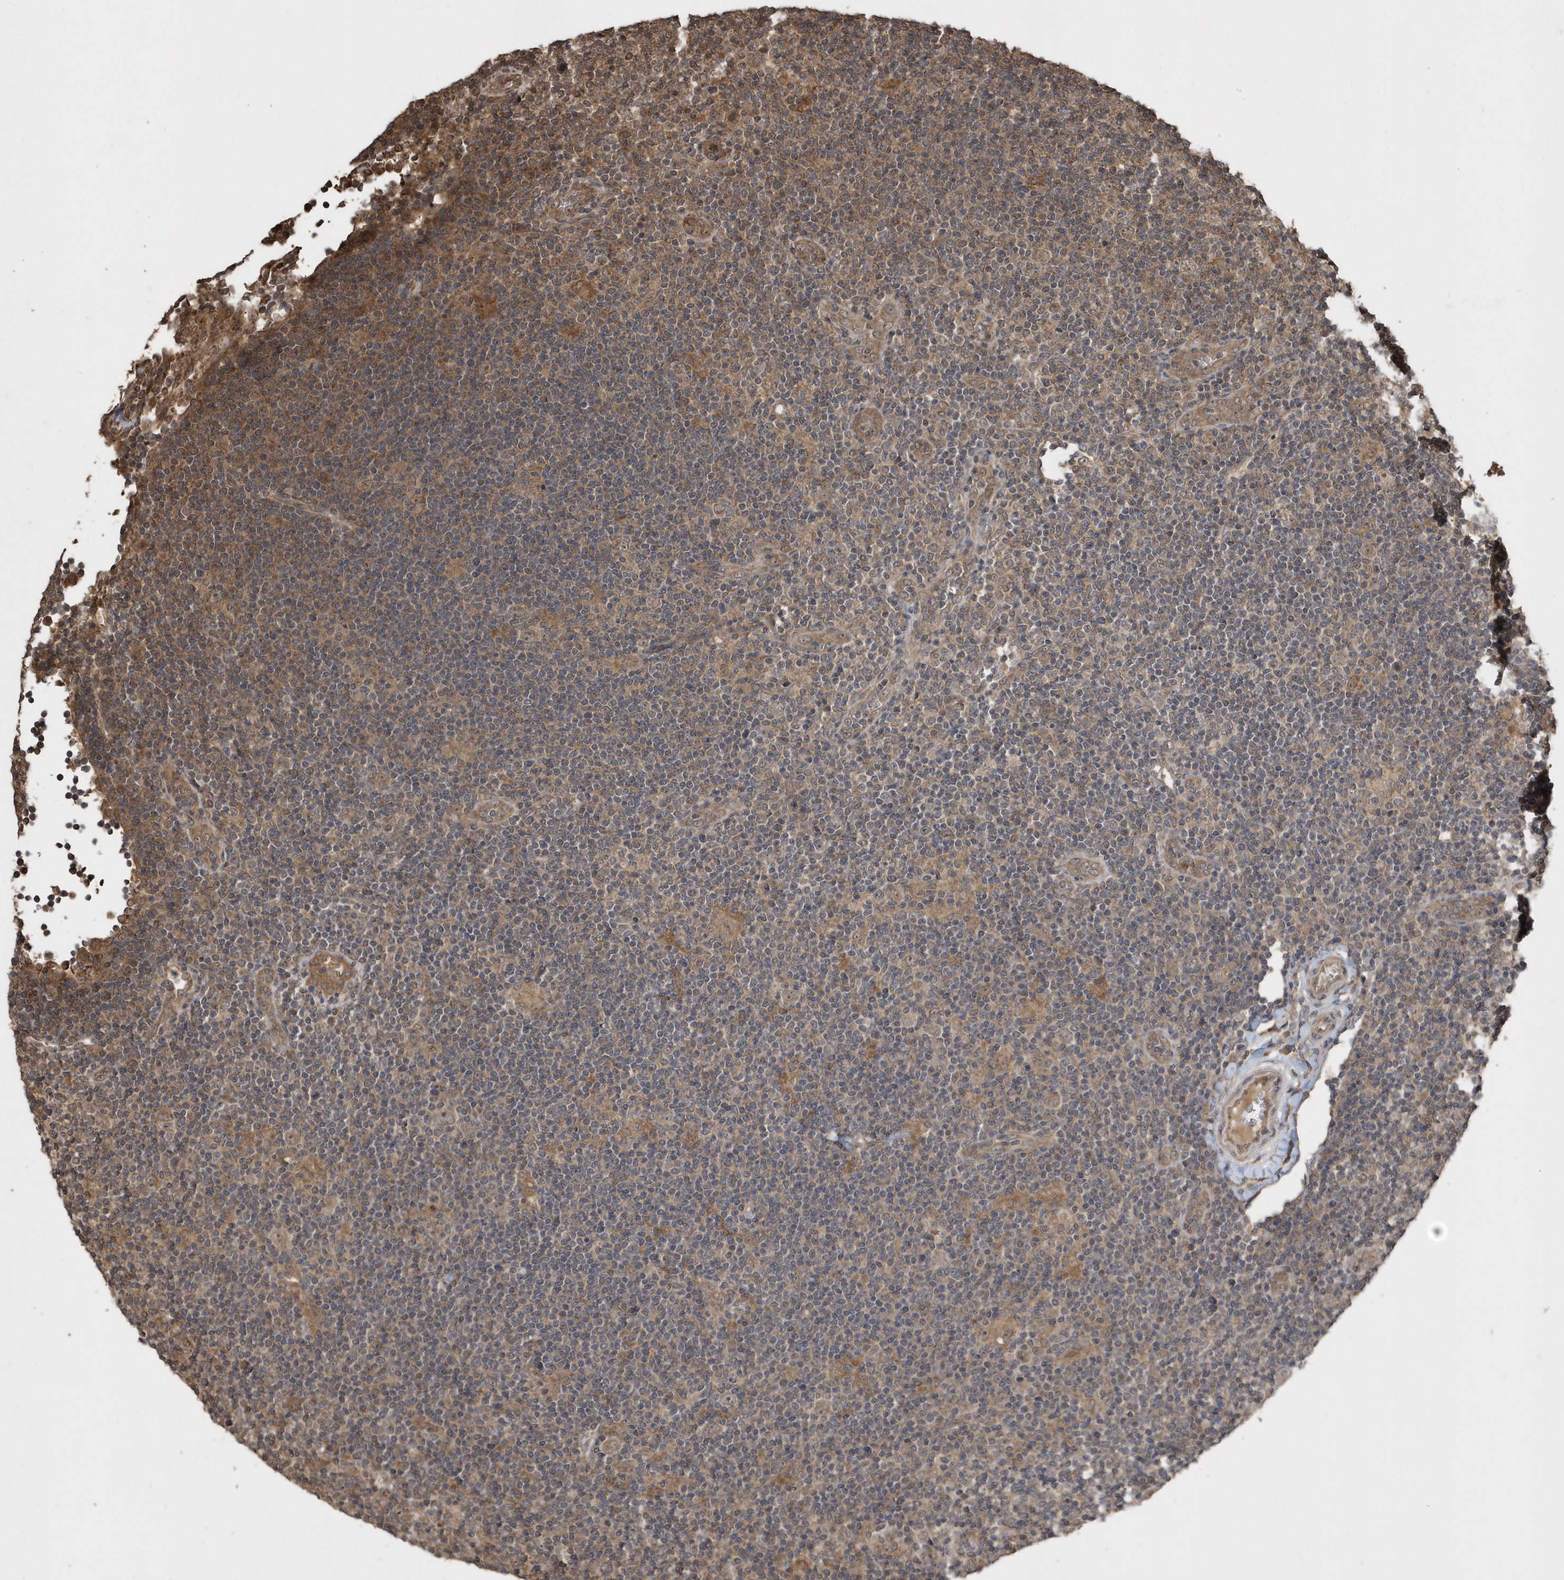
{"staining": {"intensity": "weak", "quantity": "25%-75%", "location": "cytoplasmic/membranous"}, "tissue": "lymphoma", "cell_type": "Tumor cells", "image_type": "cancer", "snomed": [{"axis": "morphology", "description": "Hodgkin's disease, NOS"}, {"axis": "topography", "description": "Lymph node"}], "caption": "Immunohistochemistry micrograph of human lymphoma stained for a protein (brown), which exhibits low levels of weak cytoplasmic/membranous expression in approximately 25%-75% of tumor cells.", "gene": "WASHC5", "patient": {"sex": "female", "age": 57}}